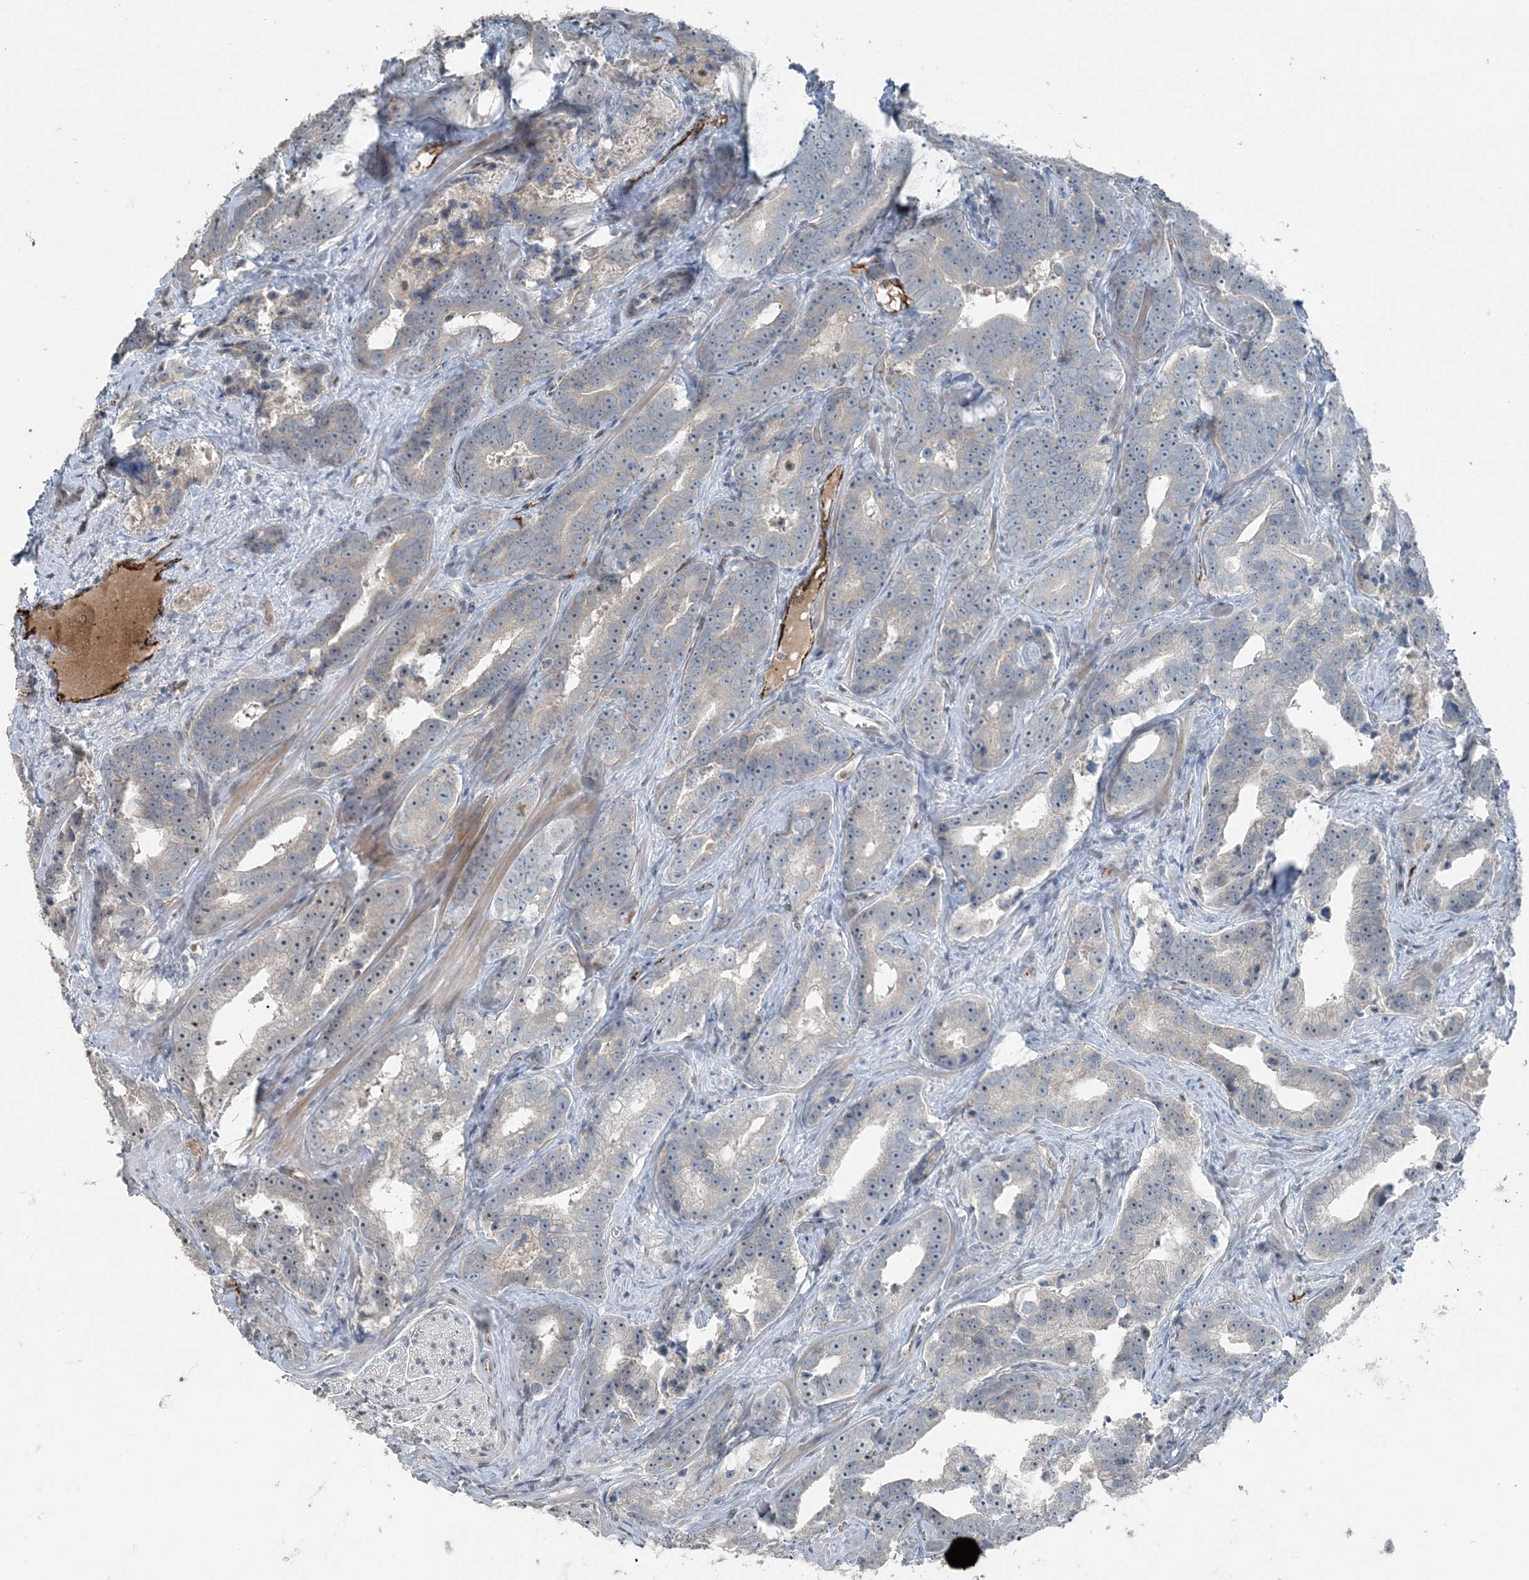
{"staining": {"intensity": "negative", "quantity": "none", "location": "none"}, "tissue": "prostate cancer", "cell_type": "Tumor cells", "image_type": "cancer", "snomed": [{"axis": "morphology", "description": "Adenocarcinoma, High grade"}, {"axis": "topography", "description": "Prostate"}], "caption": "IHC micrograph of neoplastic tissue: human prostate cancer stained with DAB displays no significant protein staining in tumor cells.", "gene": "ELOVL7", "patient": {"sex": "male", "age": 62}}